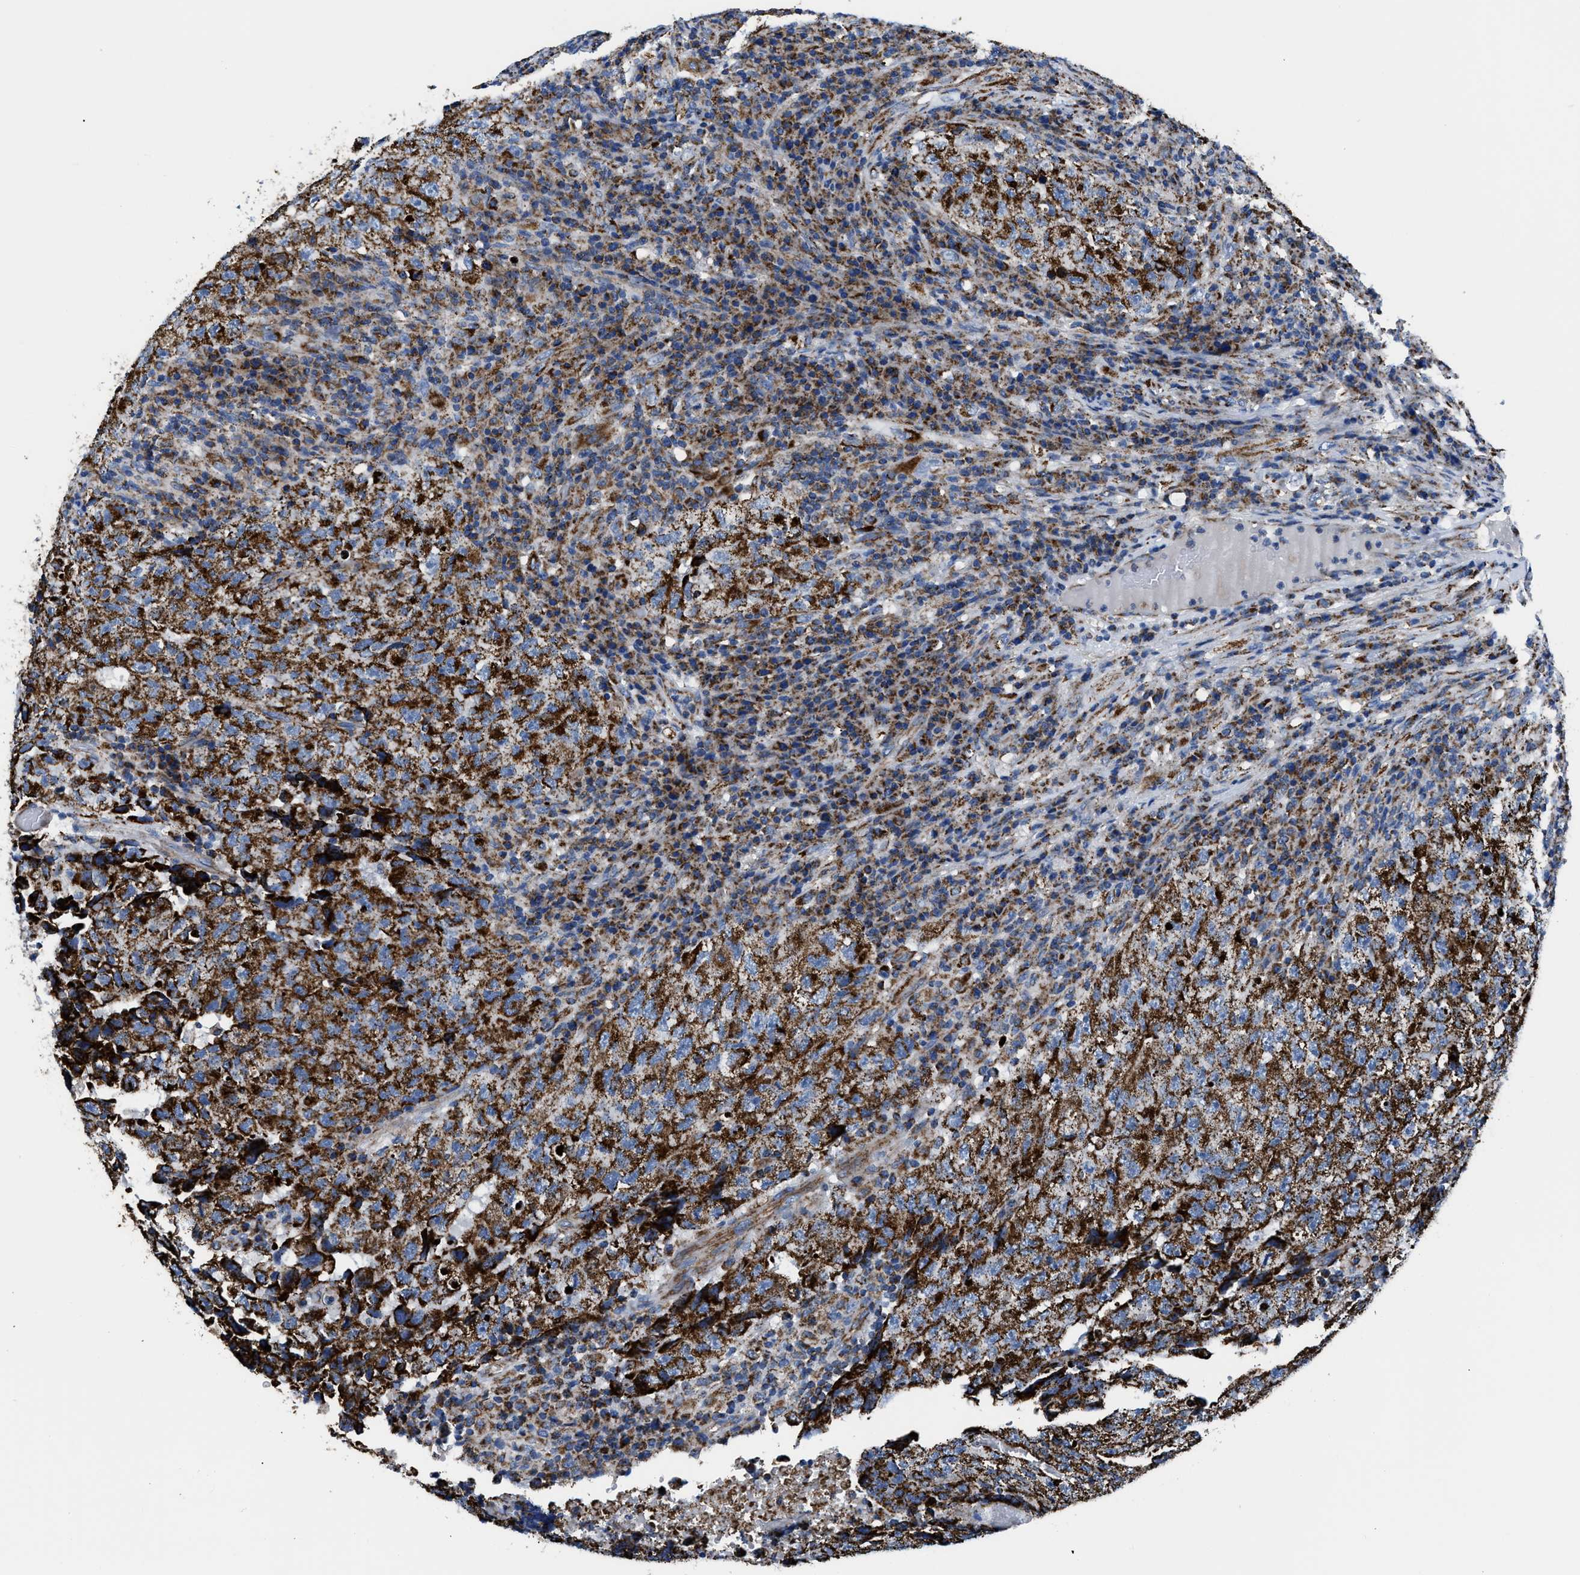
{"staining": {"intensity": "strong", "quantity": ">75%", "location": "cytoplasmic/membranous"}, "tissue": "testis cancer", "cell_type": "Tumor cells", "image_type": "cancer", "snomed": [{"axis": "morphology", "description": "Necrosis, NOS"}, {"axis": "morphology", "description": "Carcinoma, Embryonal, NOS"}, {"axis": "topography", "description": "Testis"}], "caption": "IHC of testis cancer demonstrates high levels of strong cytoplasmic/membranous expression in approximately >75% of tumor cells.", "gene": "PHB2", "patient": {"sex": "male", "age": 19}}